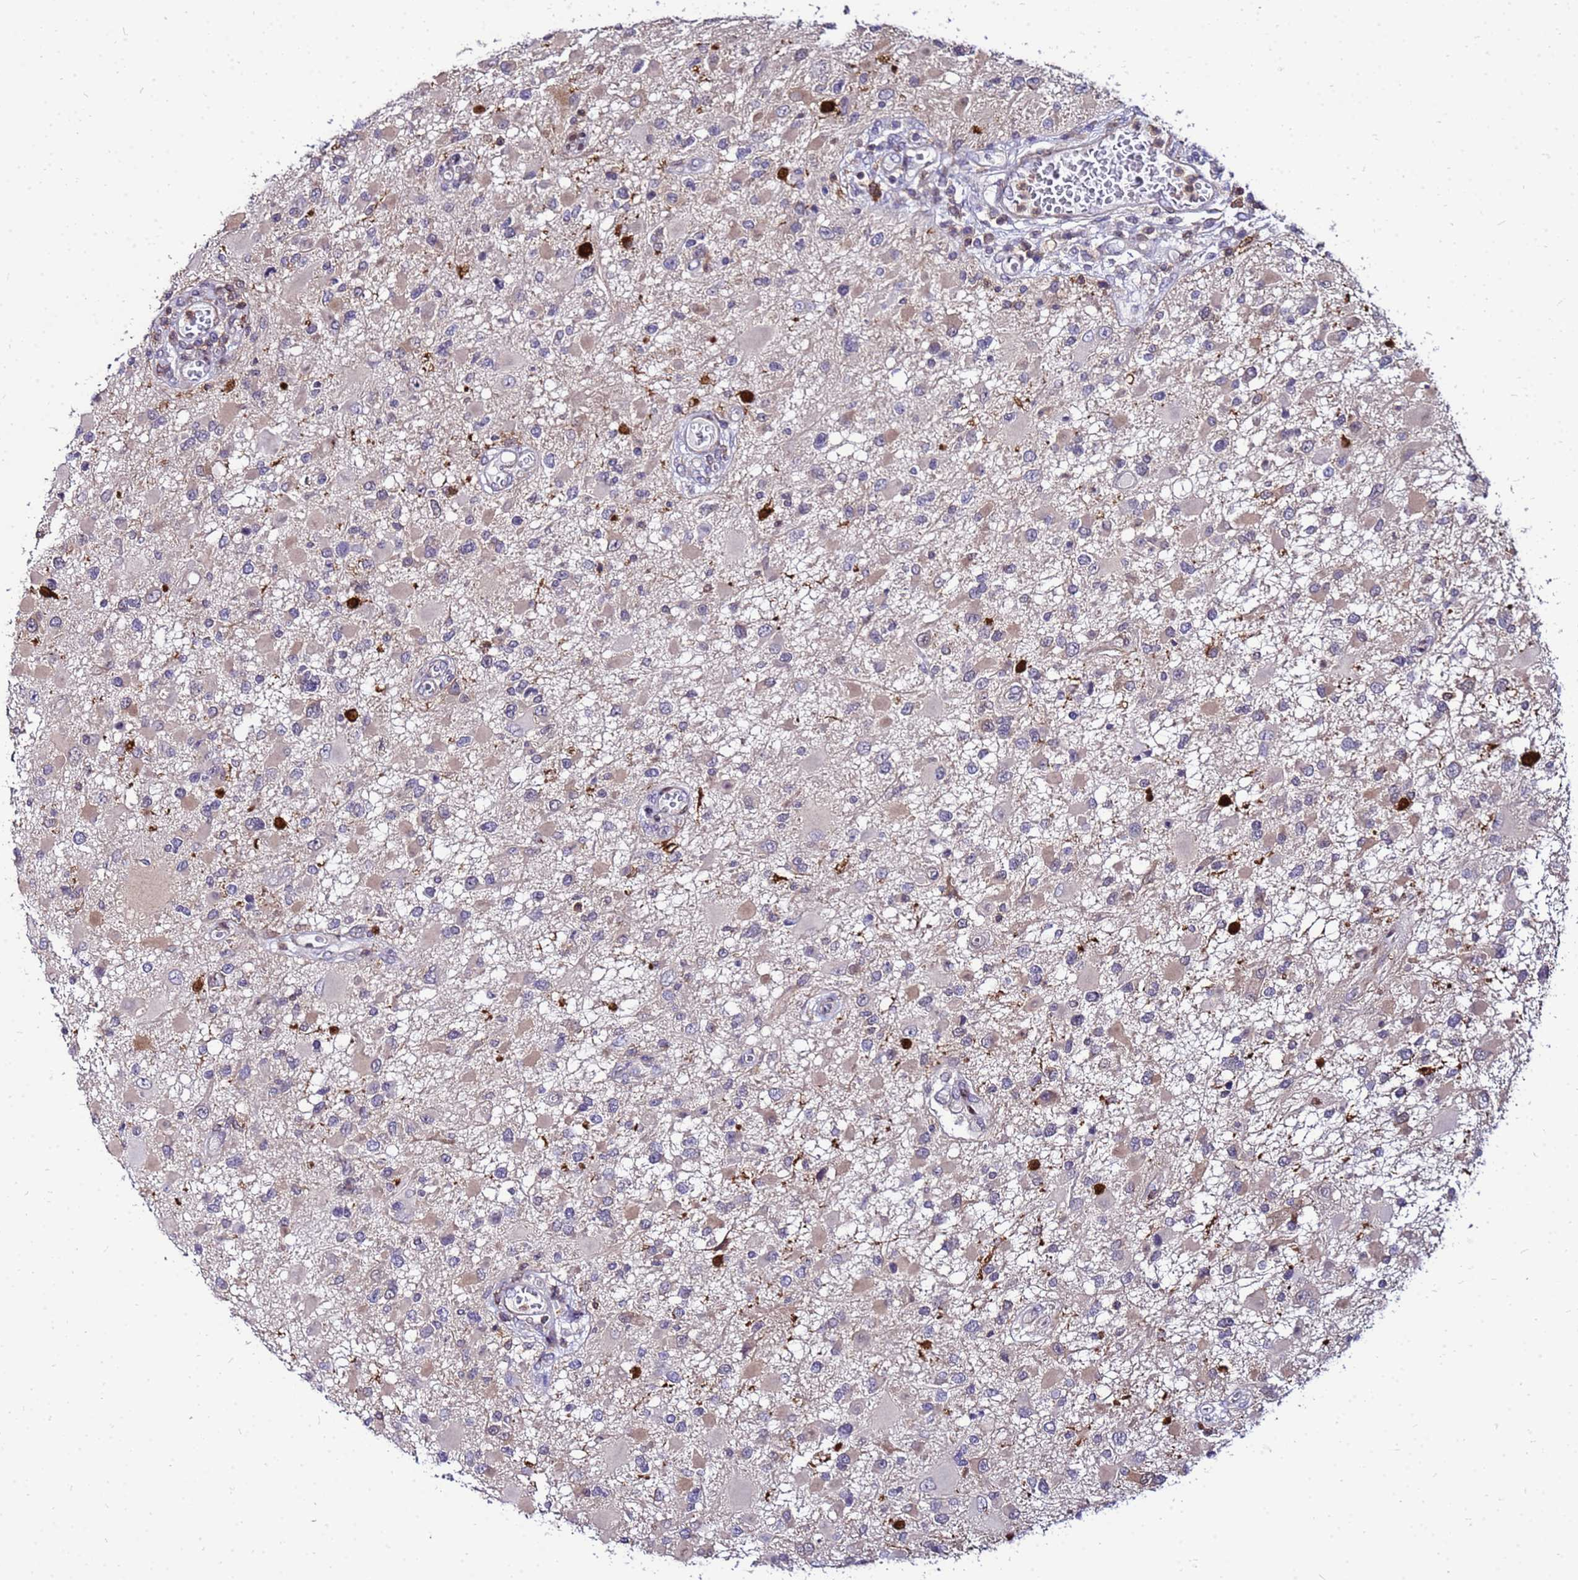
{"staining": {"intensity": "weak", "quantity": "<25%", "location": "cytoplasmic/membranous"}, "tissue": "glioma", "cell_type": "Tumor cells", "image_type": "cancer", "snomed": [{"axis": "morphology", "description": "Glioma, malignant, High grade"}, {"axis": "topography", "description": "Brain"}], "caption": "Tumor cells are negative for brown protein staining in glioma. (Stains: DAB (3,3'-diaminobenzidine) IHC with hematoxylin counter stain, Microscopy: brightfield microscopy at high magnification).", "gene": "DBNDD2", "patient": {"sex": "male", "age": 53}}